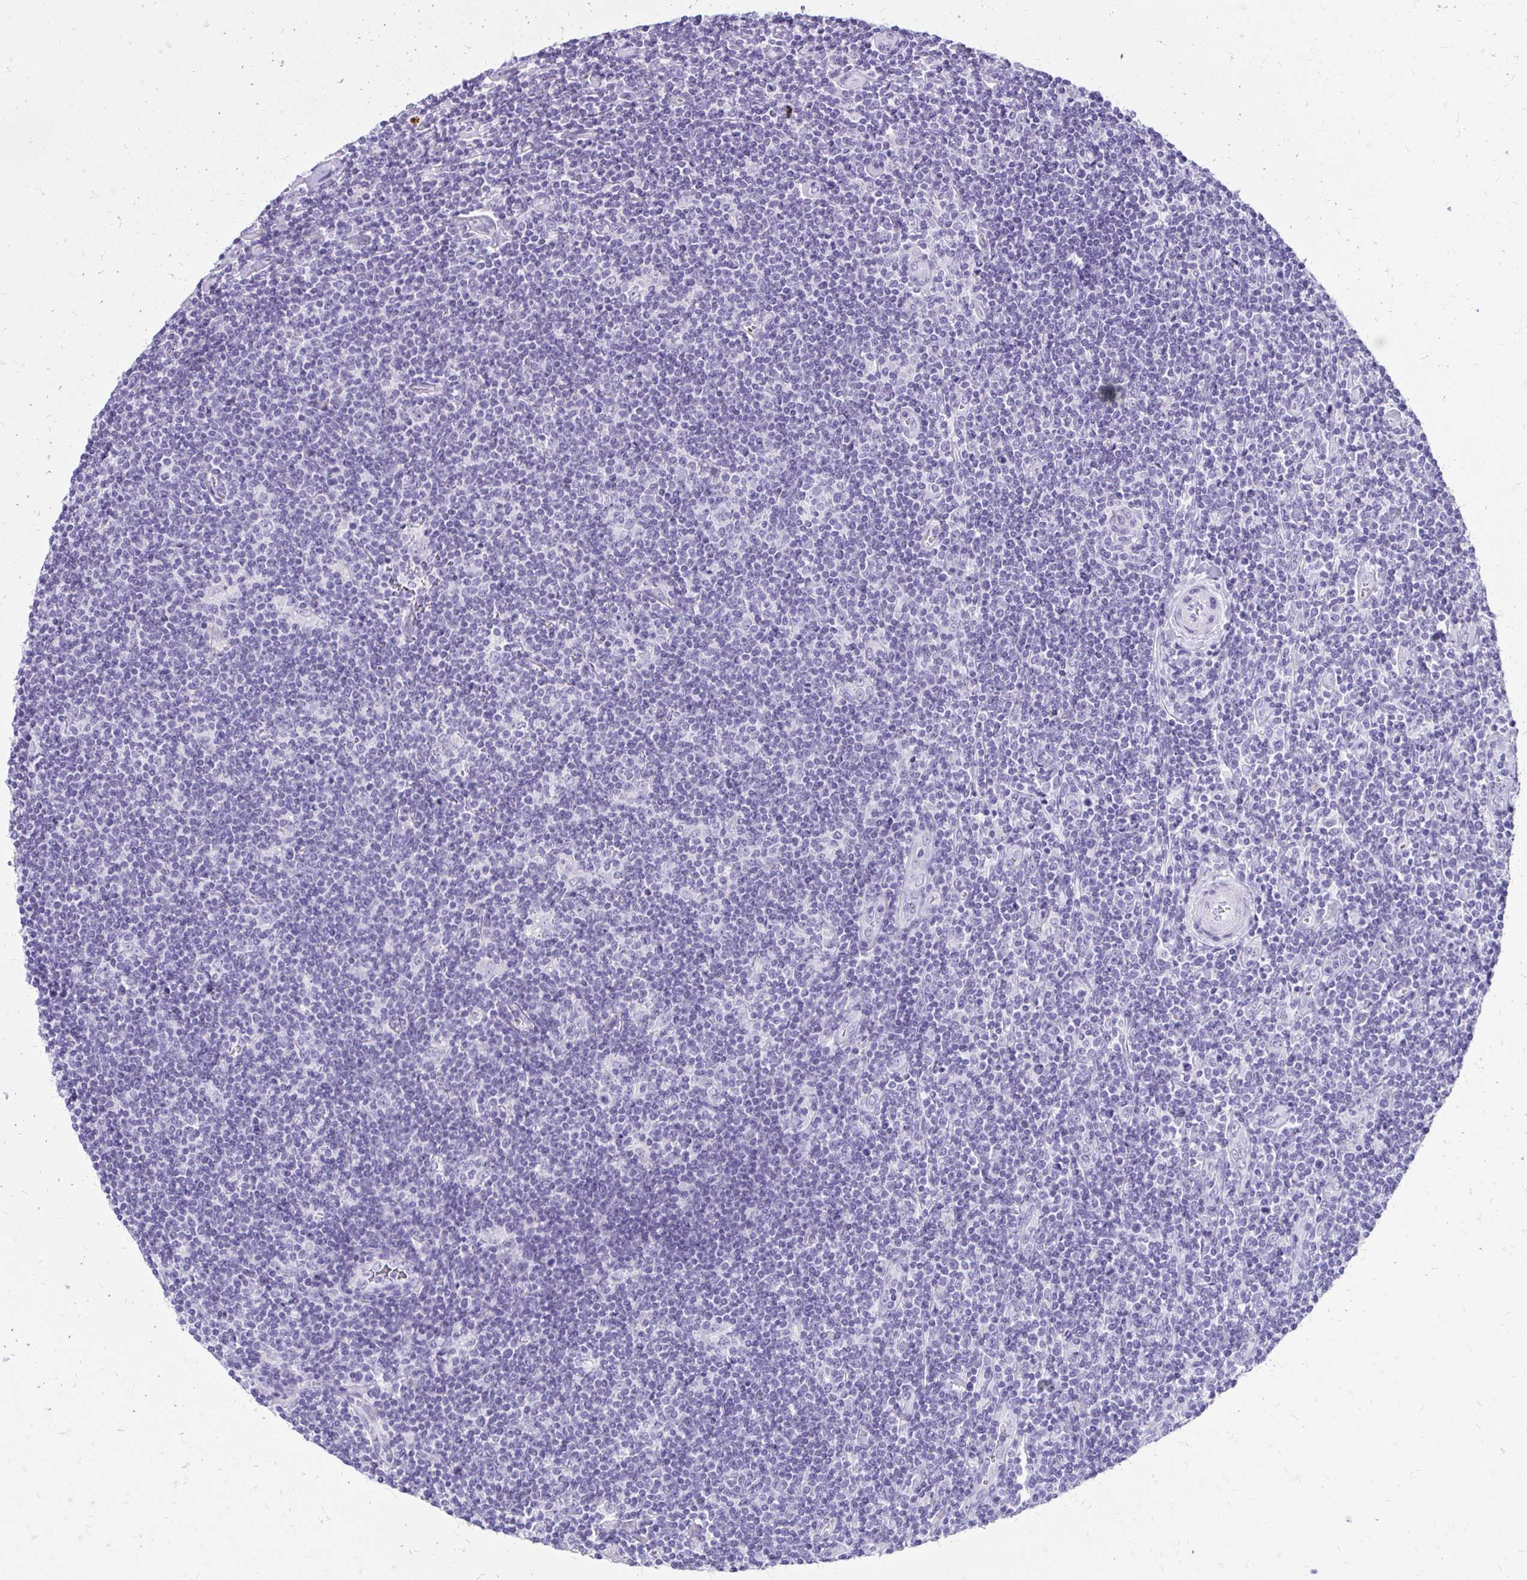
{"staining": {"intensity": "negative", "quantity": "none", "location": "none"}, "tissue": "lymphoma", "cell_type": "Tumor cells", "image_type": "cancer", "snomed": [{"axis": "morphology", "description": "Hodgkin's disease, NOS"}, {"axis": "topography", "description": "Lymph node"}], "caption": "Immunohistochemistry (IHC) histopathology image of Hodgkin's disease stained for a protein (brown), which reveals no expression in tumor cells.", "gene": "SLC32A1", "patient": {"sex": "male", "age": 40}}